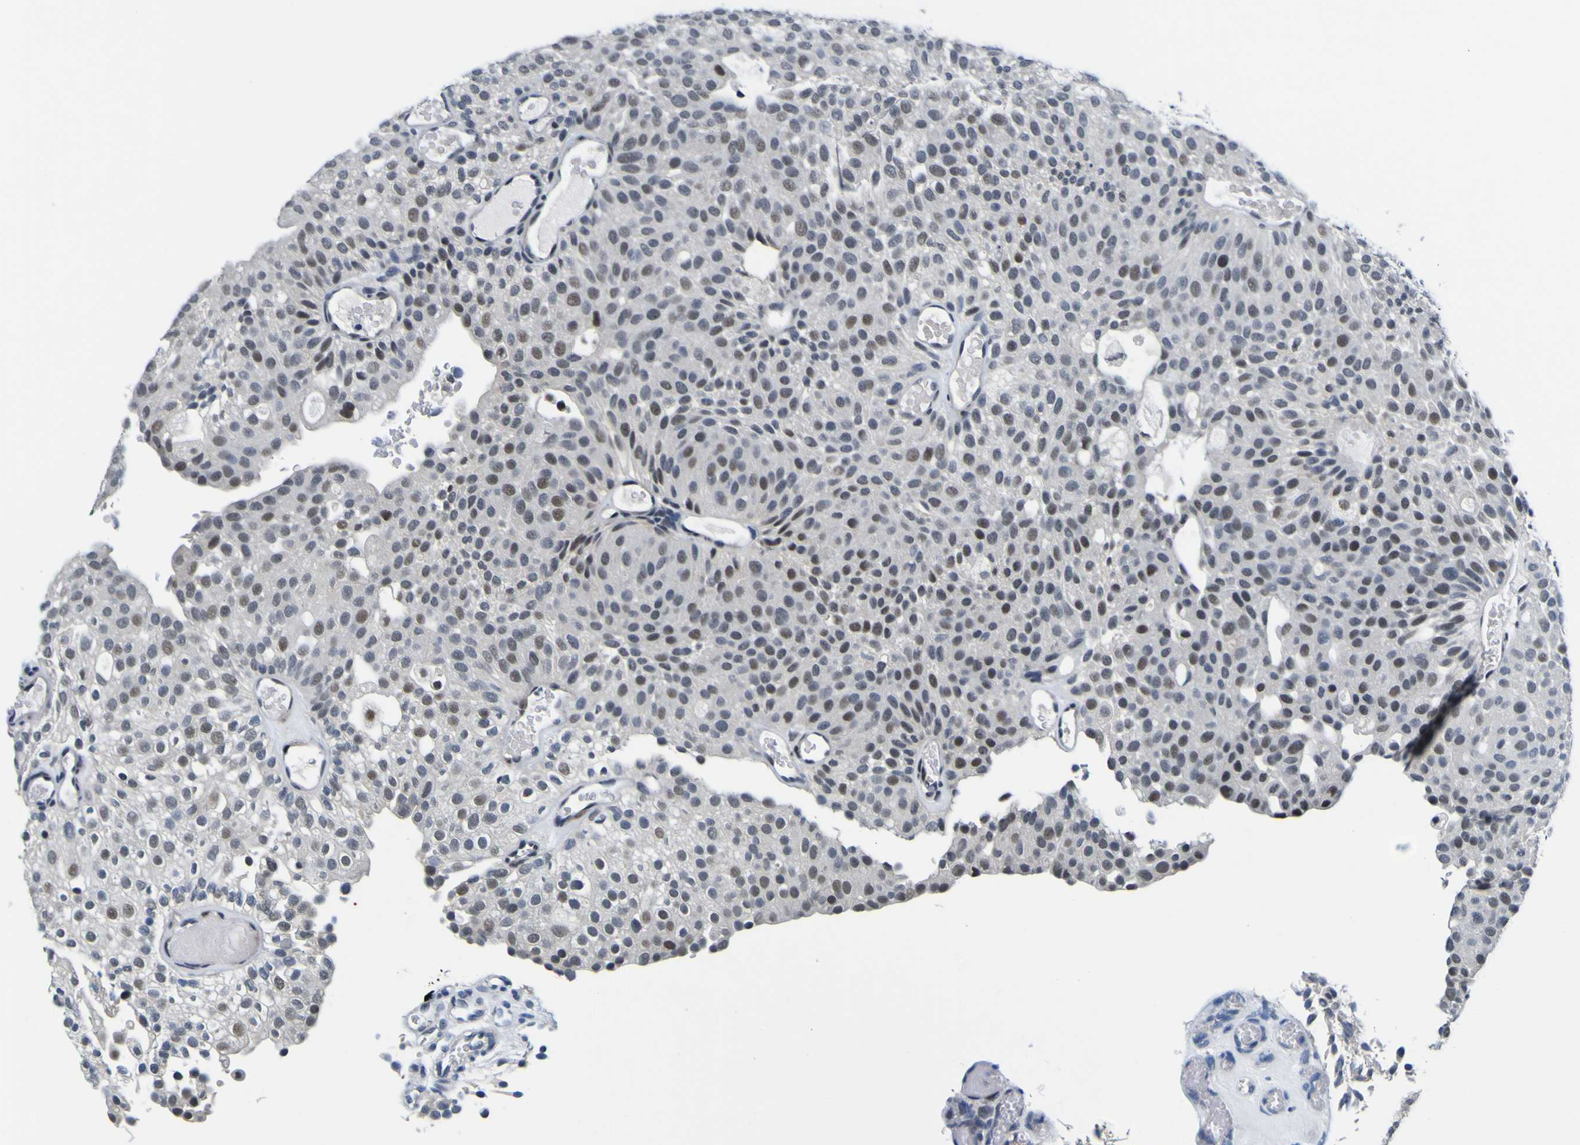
{"staining": {"intensity": "weak", "quantity": "25%-75%", "location": "nuclear"}, "tissue": "urothelial cancer", "cell_type": "Tumor cells", "image_type": "cancer", "snomed": [{"axis": "morphology", "description": "Urothelial carcinoma, Low grade"}, {"axis": "topography", "description": "Urinary bladder"}], "caption": "Immunohistochemistry (IHC) (DAB) staining of urothelial cancer shows weak nuclear protein staining in approximately 25%-75% of tumor cells. Nuclei are stained in blue.", "gene": "CUL4B", "patient": {"sex": "male", "age": 78}}